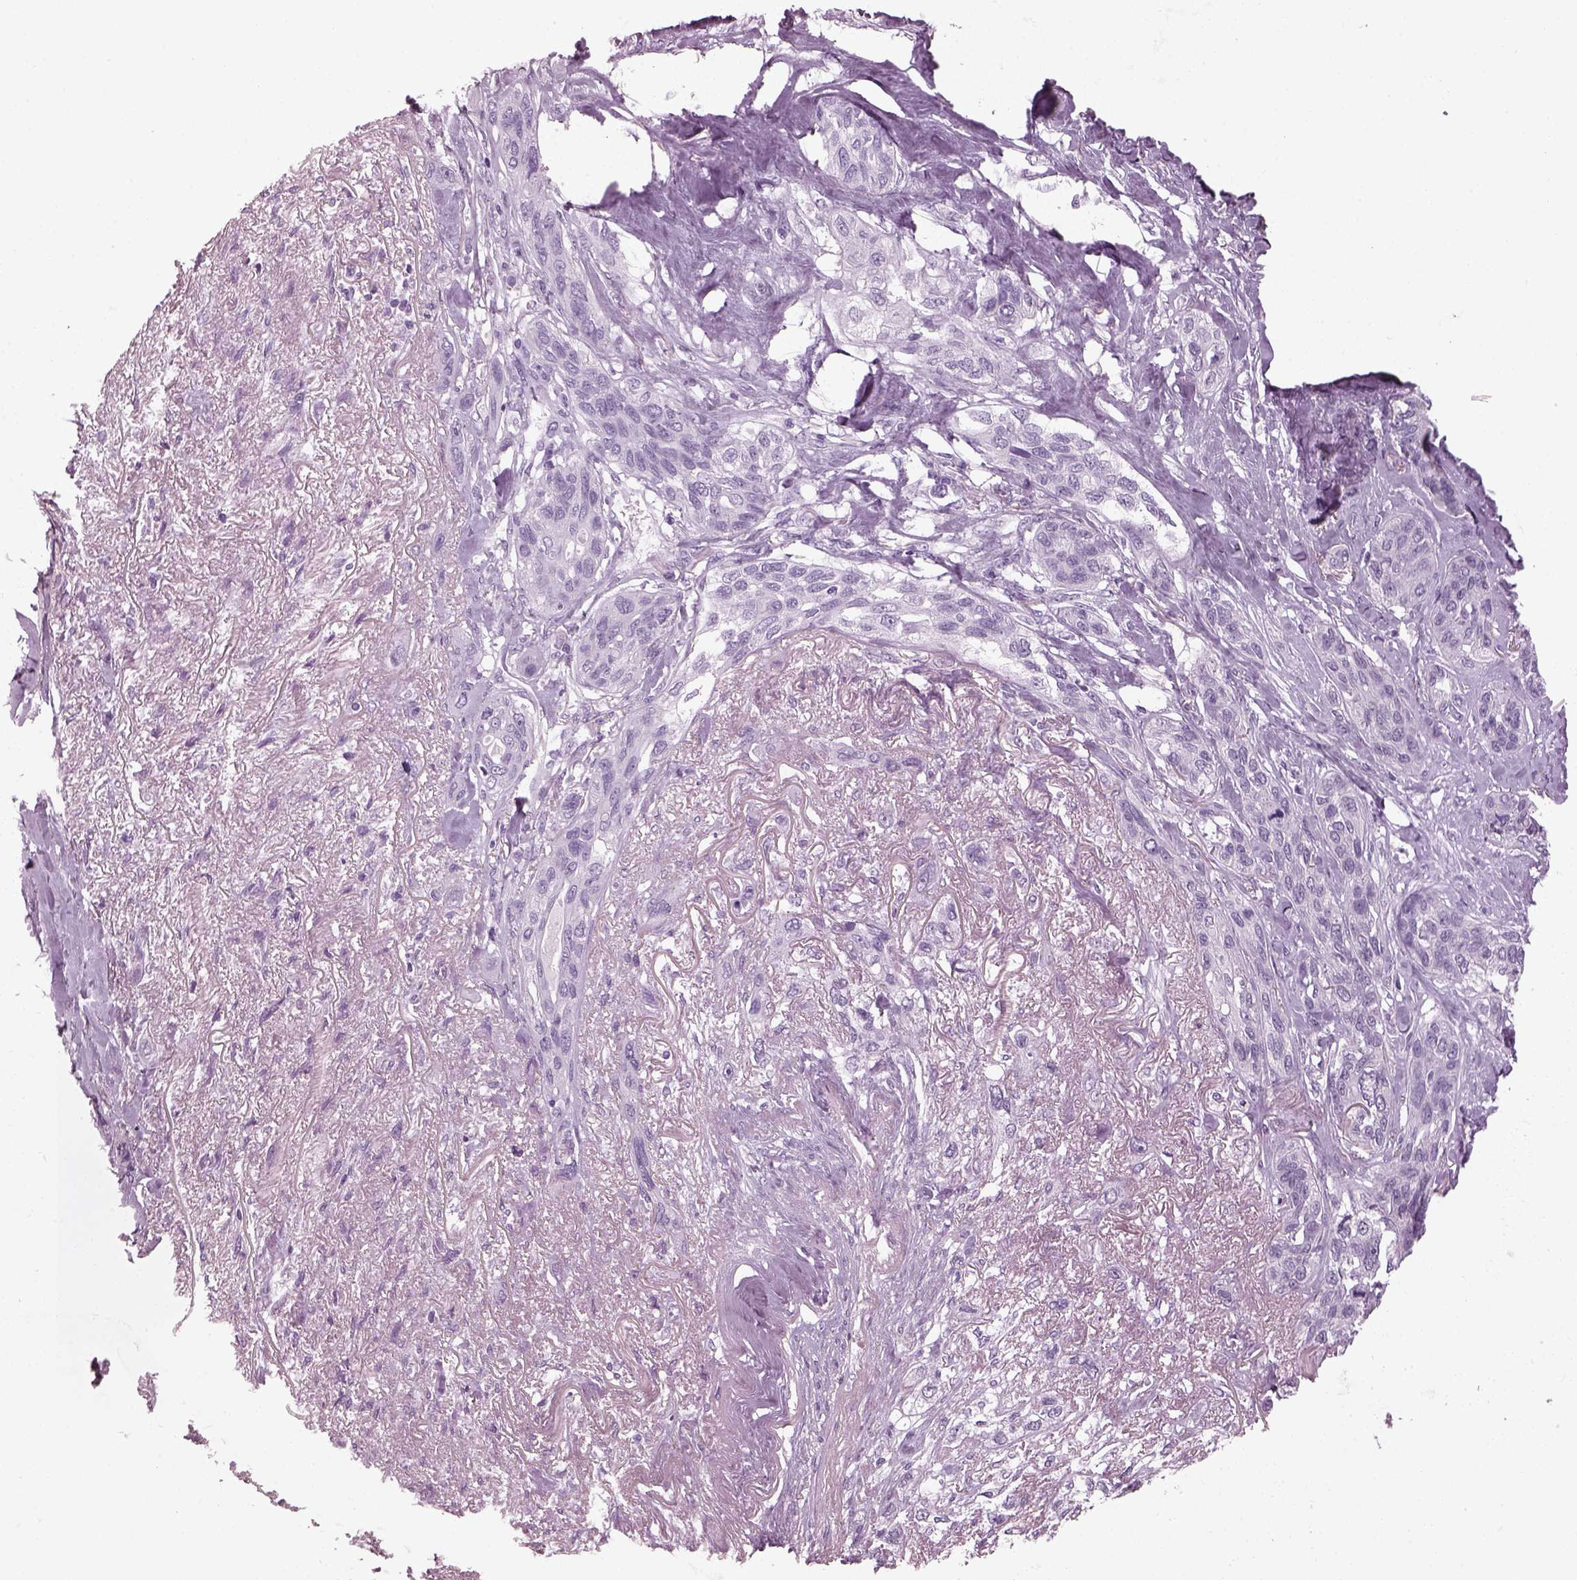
{"staining": {"intensity": "negative", "quantity": "none", "location": "none"}, "tissue": "lung cancer", "cell_type": "Tumor cells", "image_type": "cancer", "snomed": [{"axis": "morphology", "description": "Squamous cell carcinoma, NOS"}, {"axis": "topography", "description": "Lung"}], "caption": "Tumor cells show no significant protein positivity in squamous cell carcinoma (lung).", "gene": "PDC", "patient": {"sex": "female", "age": 70}}